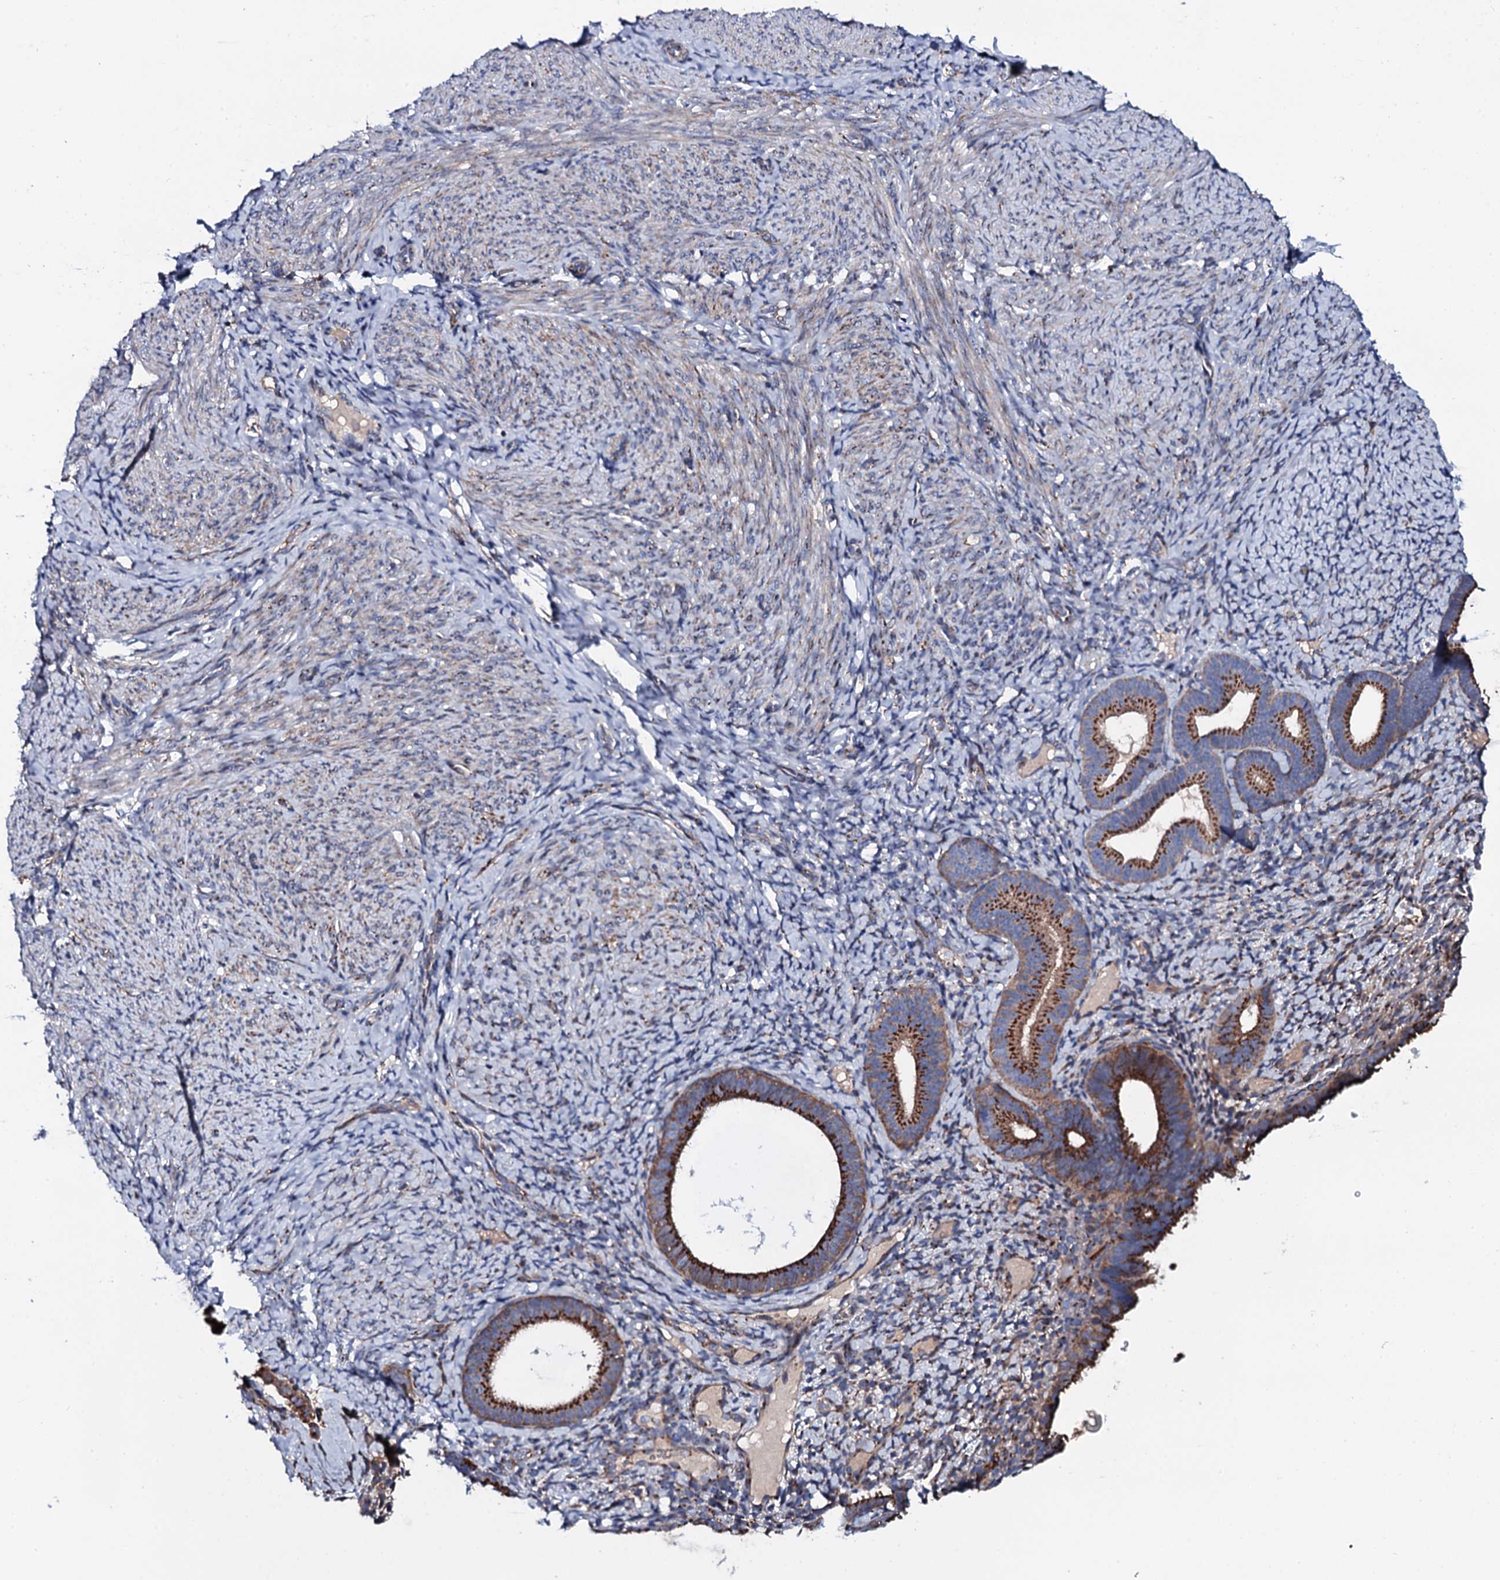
{"staining": {"intensity": "weak", "quantity": "<25%", "location": "cytoplasmic/membranous"}, "tissue": "endometrium", "cell_type": "Cells in endometrial stroma", "image_type": "normal", "snomed": [{"axis": "morphology", "description": "Normal tissue, NOS"}, {"axis": "topography", "description": "Endometrium"}], "caption": "A histopathology image of human endometrium is negative for staining in cells in endometrial stroma. (Immunohistochemistry, brightfield microscopy, high magnification).", "gene": "PLET1", "patient": {"sex": "female", "age": 65}}